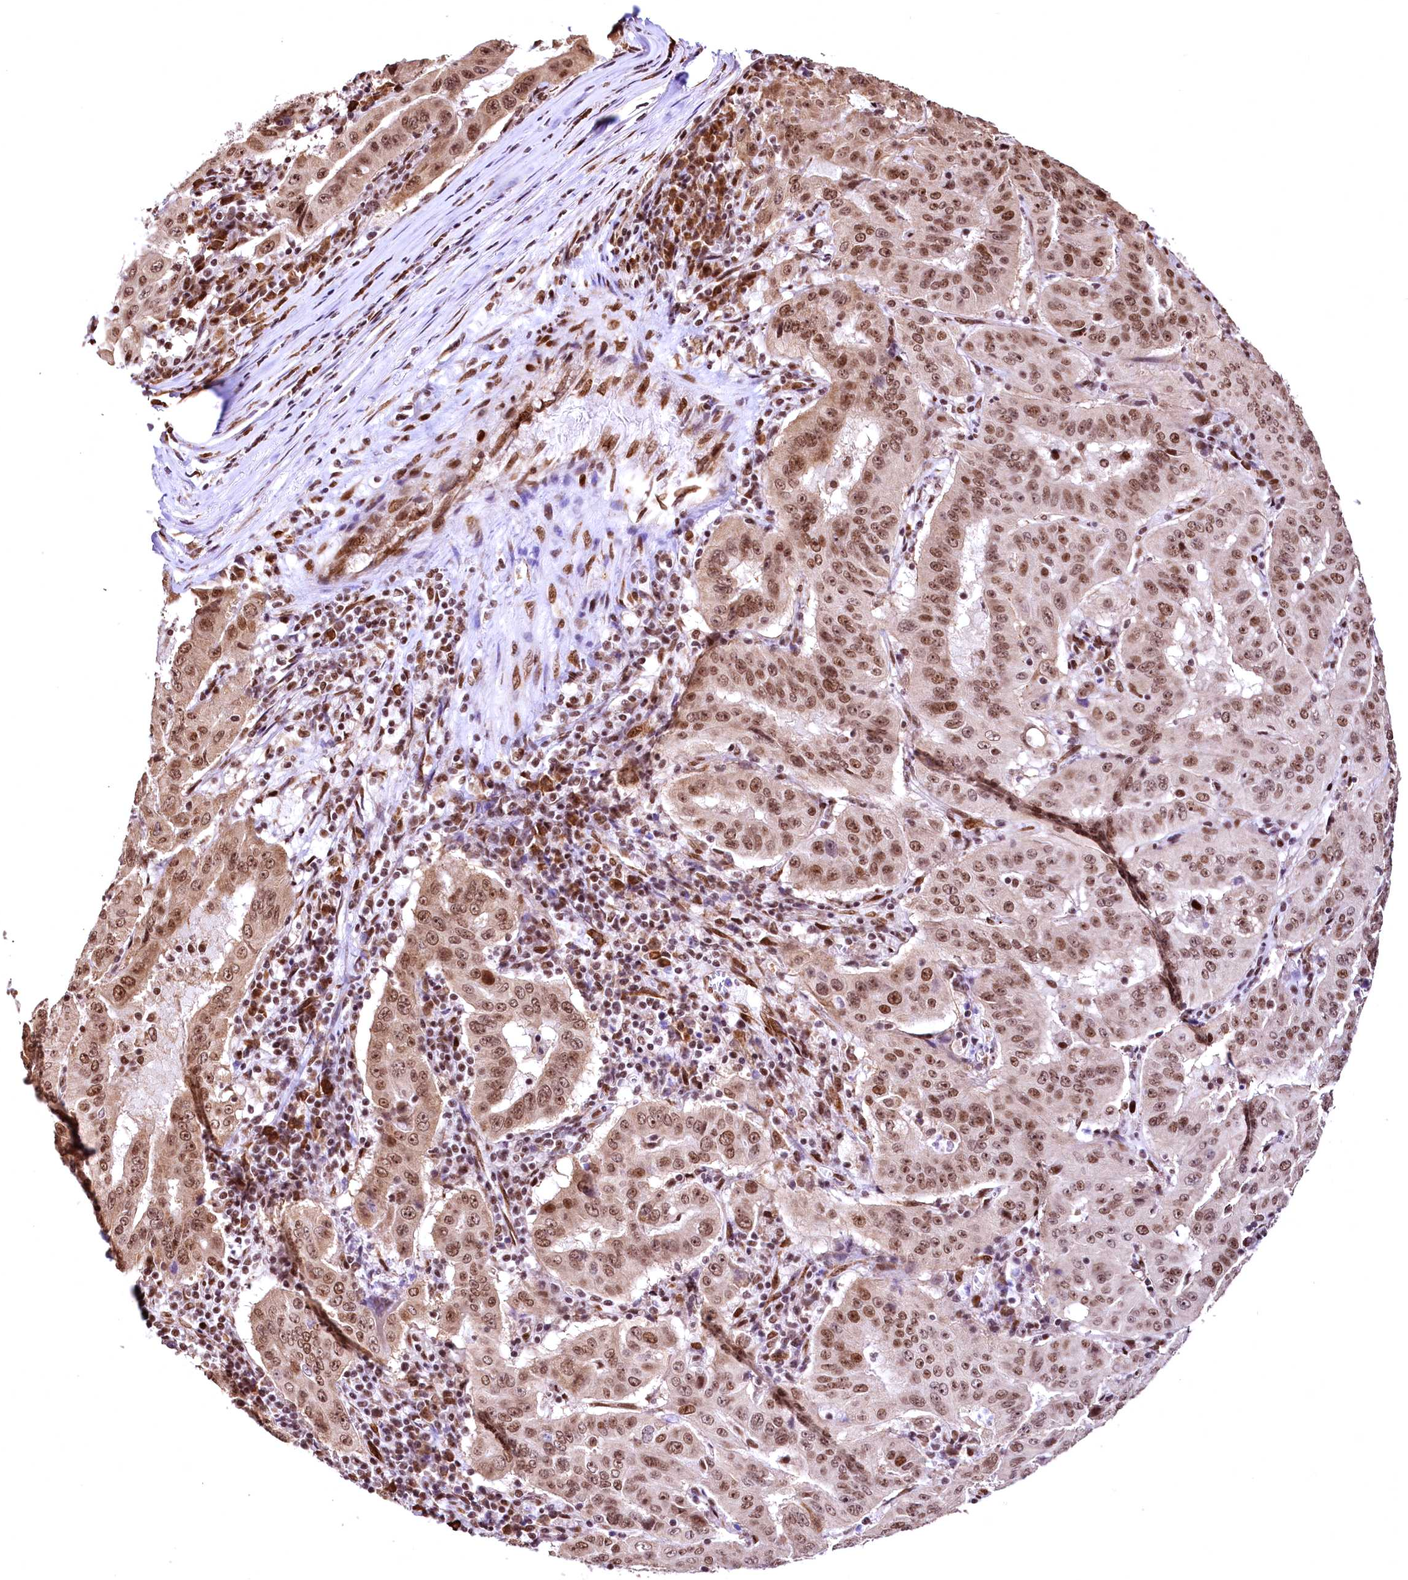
{"staining": {"intensity": "moderate", "quantity": ">75%", "location": "nuclear"}, "tissue": "pancreatic cancer", "cell_type": "Tumor cells", "image_type": "cancer", "snomed": [{"axis": "morphology", "description": "Adenocarcinoma, NOS"}, {"axis": "topography", "description": "Pancreas"}], "caption": "A high-resolution image shows immunohistochemistry staining of pancreatic adenocarcinoma, which demonstrates moderate nuclear positivity in approximately >75% of tumor cells. (DAB IHC with brightfield microscopy, high magnification).", "gene": "PDS5B", "patient": {"sex": "male", "age": 63}}